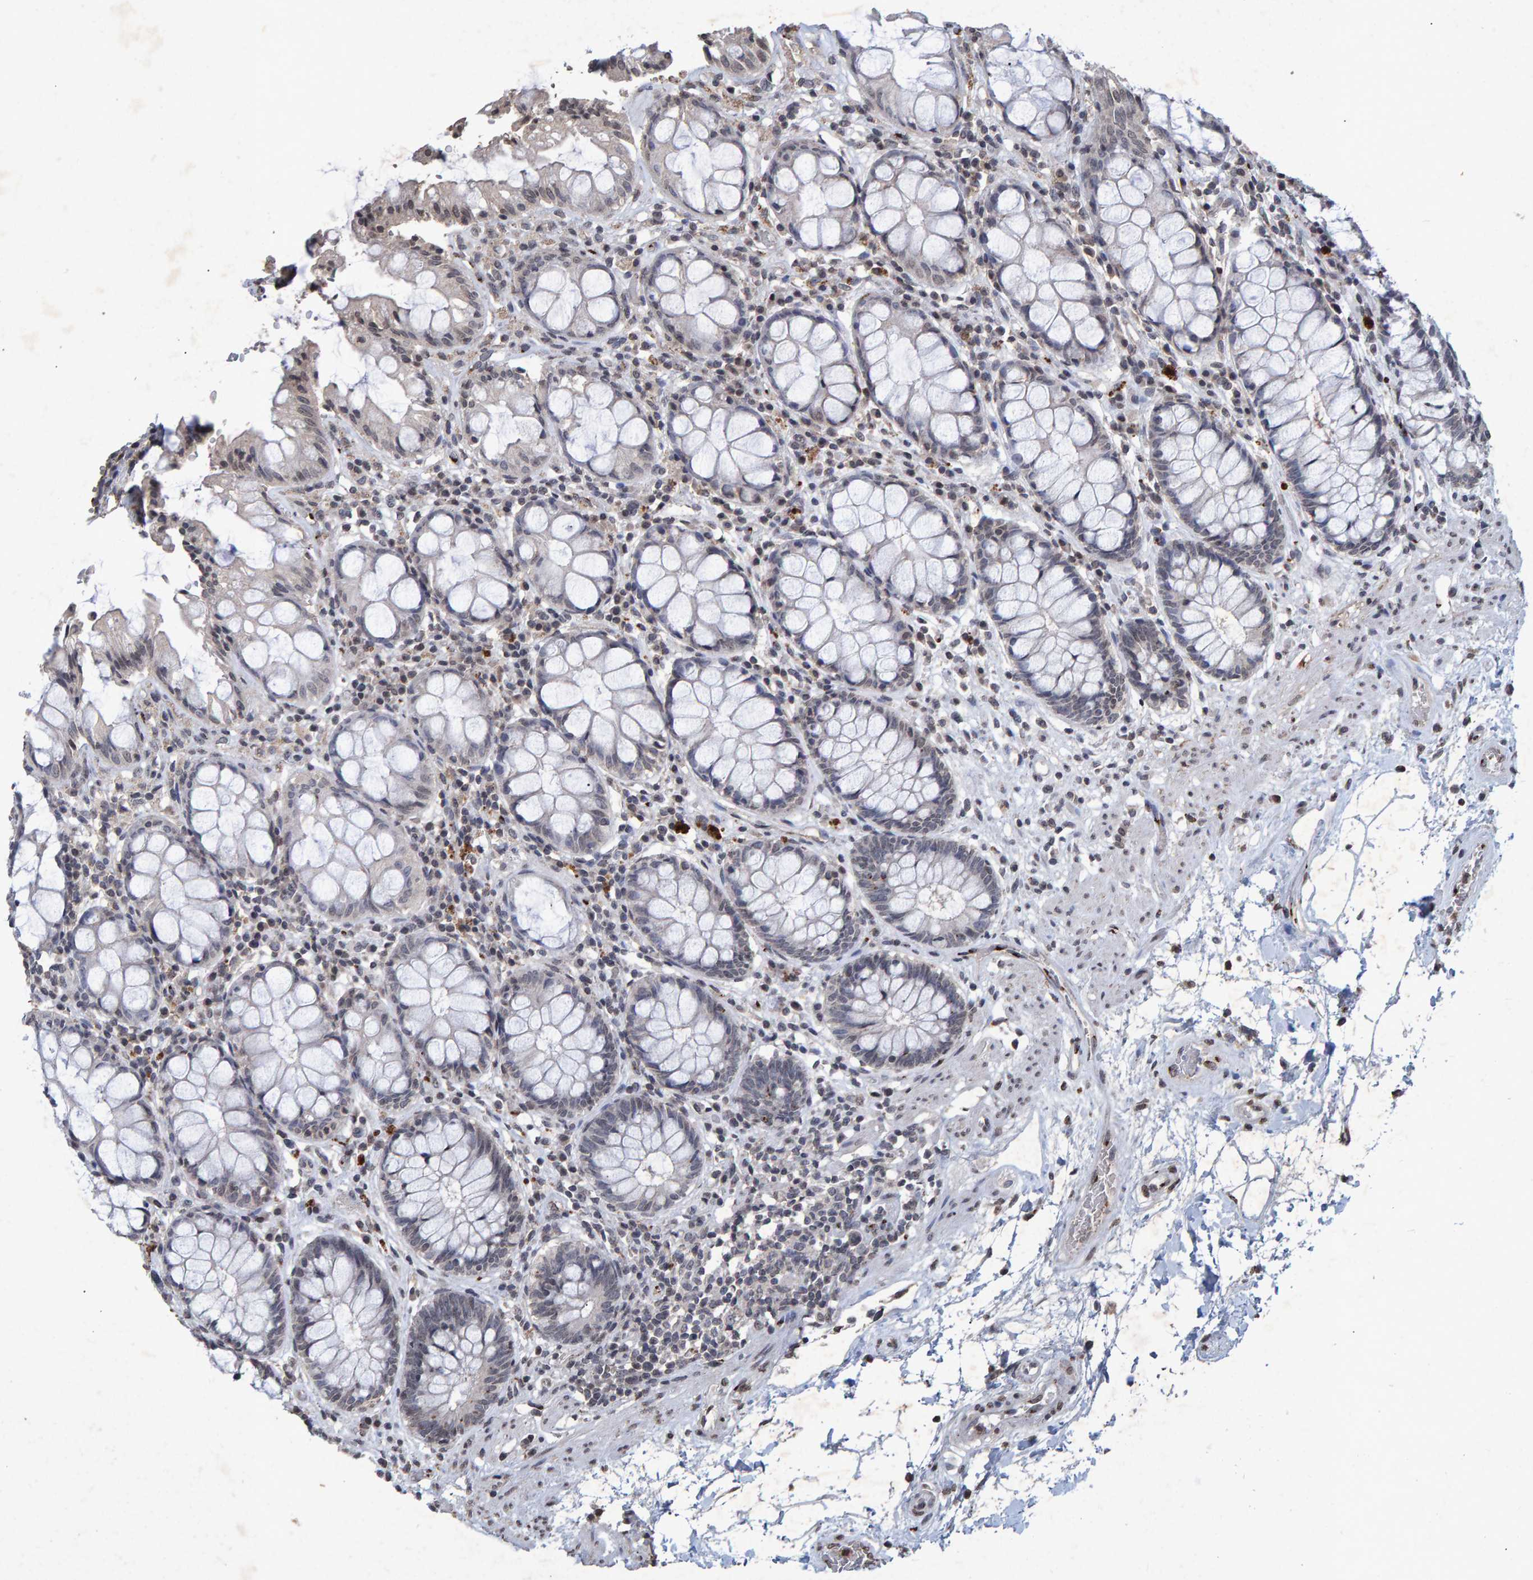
{"staining": {"intensity": "negative", "quantity": "none", "location": "none"}, "tissue": "rectum", "cell_type": "Glandular cells", "image_type": "normal", "snomed": [{"axis": "morphology", "description": "Normal tissue, NOS"}, {"axis": "topography", "description": "Rectum"}], "caption": "Glandular cells show no significant positivity in normal rectum. The staining is performed using DAB brown chromogen with nuclei counter-stained in using hematoxylin.", "gene": "GALC", "patient": {"sex": "male", "age": 64}}